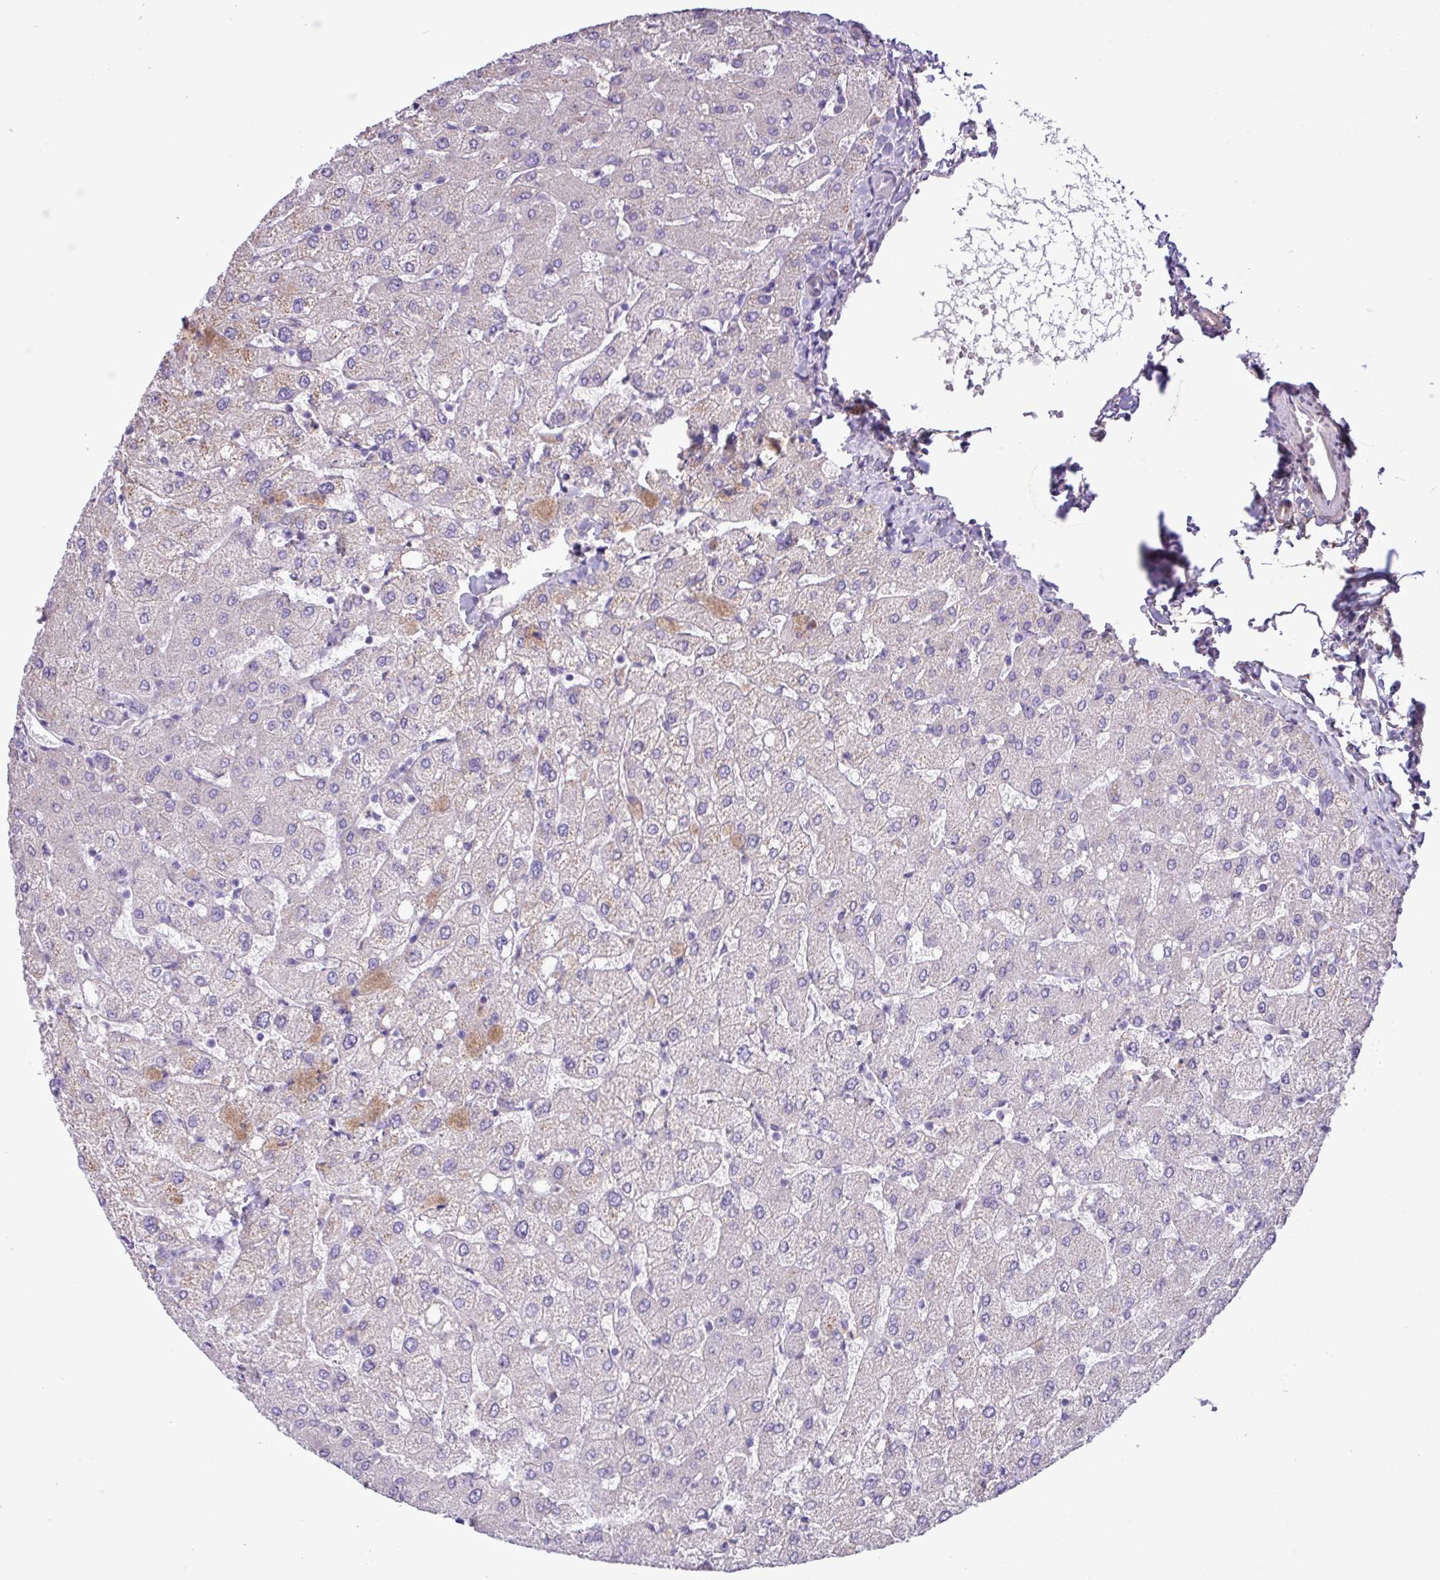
{"staining": {"intensity": "negative", "quantity": "none", "location": "none"}, "tissue": "liver", "cell_type": "Cholangiocytes", "image_type": "normal", "snomed": [{"axis": "morphology", "description": "Normal tissue, NOS"}, {"axis": "topography", "description": "Liver"}], "caption": "This is a micrograph of immunohistochemistry (IHC) staining of unremarkable liver, which shows no expression in cholangiocytes. Brightfield microscopy of immunohistochemistry stained with DAB (brown) and hematoxylin (blue), captured at high magnification.", "gene": "CD248", "patient": {"sex": "female", "age": 54}}